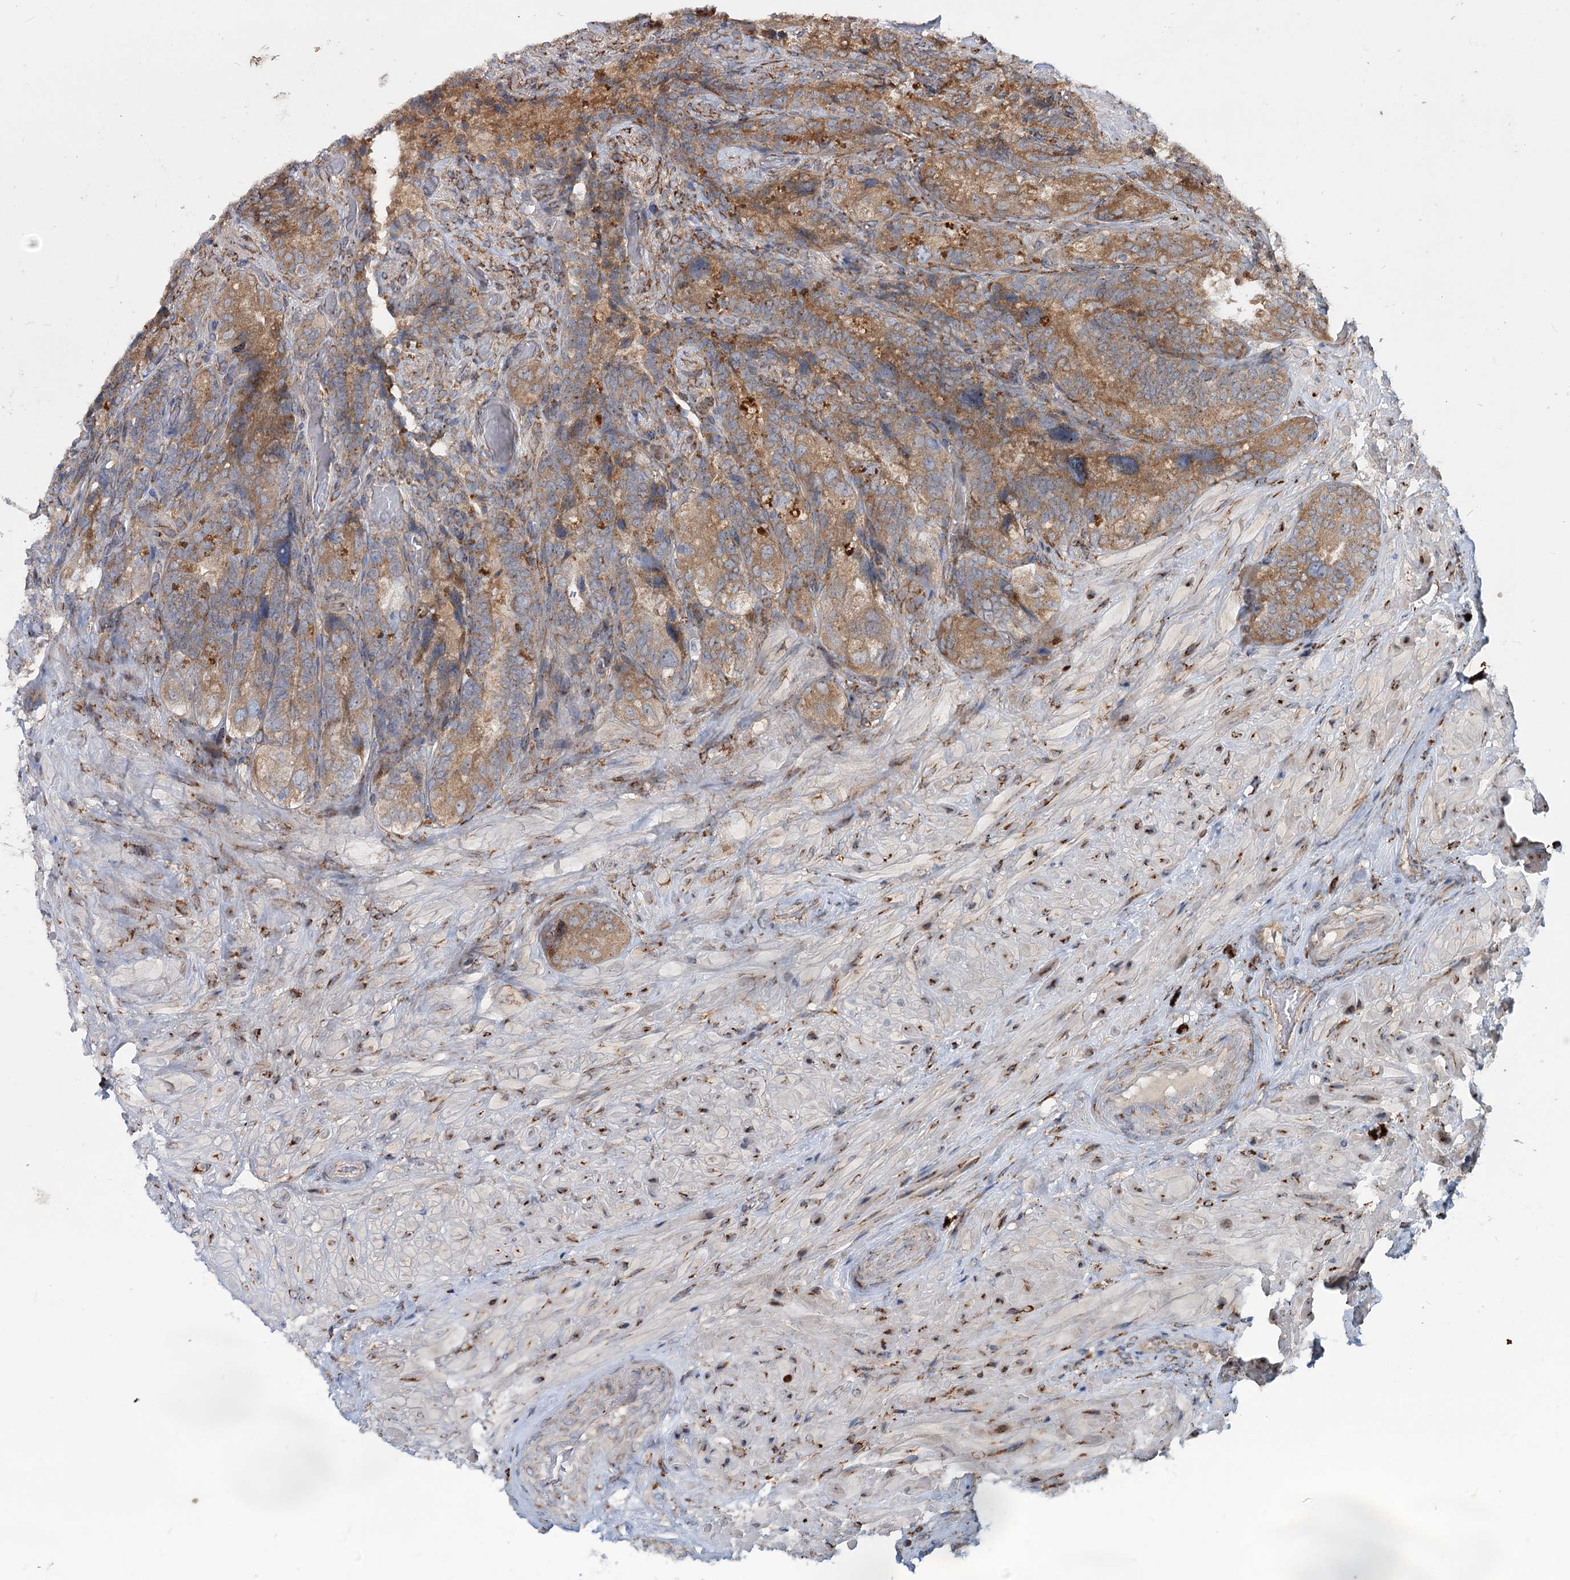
{"staining": {"intensity": "moderate", "quantity": ">75%", "location": "cytoplasmic/membranous"}, "tissue": "seminal vesicle", "cell_type": "Glandular cells", "image_type": "normal", "snomed": [{"axis": "morphology", "description": "Normal tissue, NOS"}, {"axis": "topography", "description": "Prostate and seminal vesicle, NOS"}, {"axis": "topography", "description": "Prostate"}, {"axis": "topography", "description": "Seminal veicle"}], "caption": "A medium amount of moderate cytoplasmic/membranous staining is identified in about >75% of glandular cells in benign seminal vesicle.", "gene": "SPART", "patient": {"sex": "male", "age": 67}}